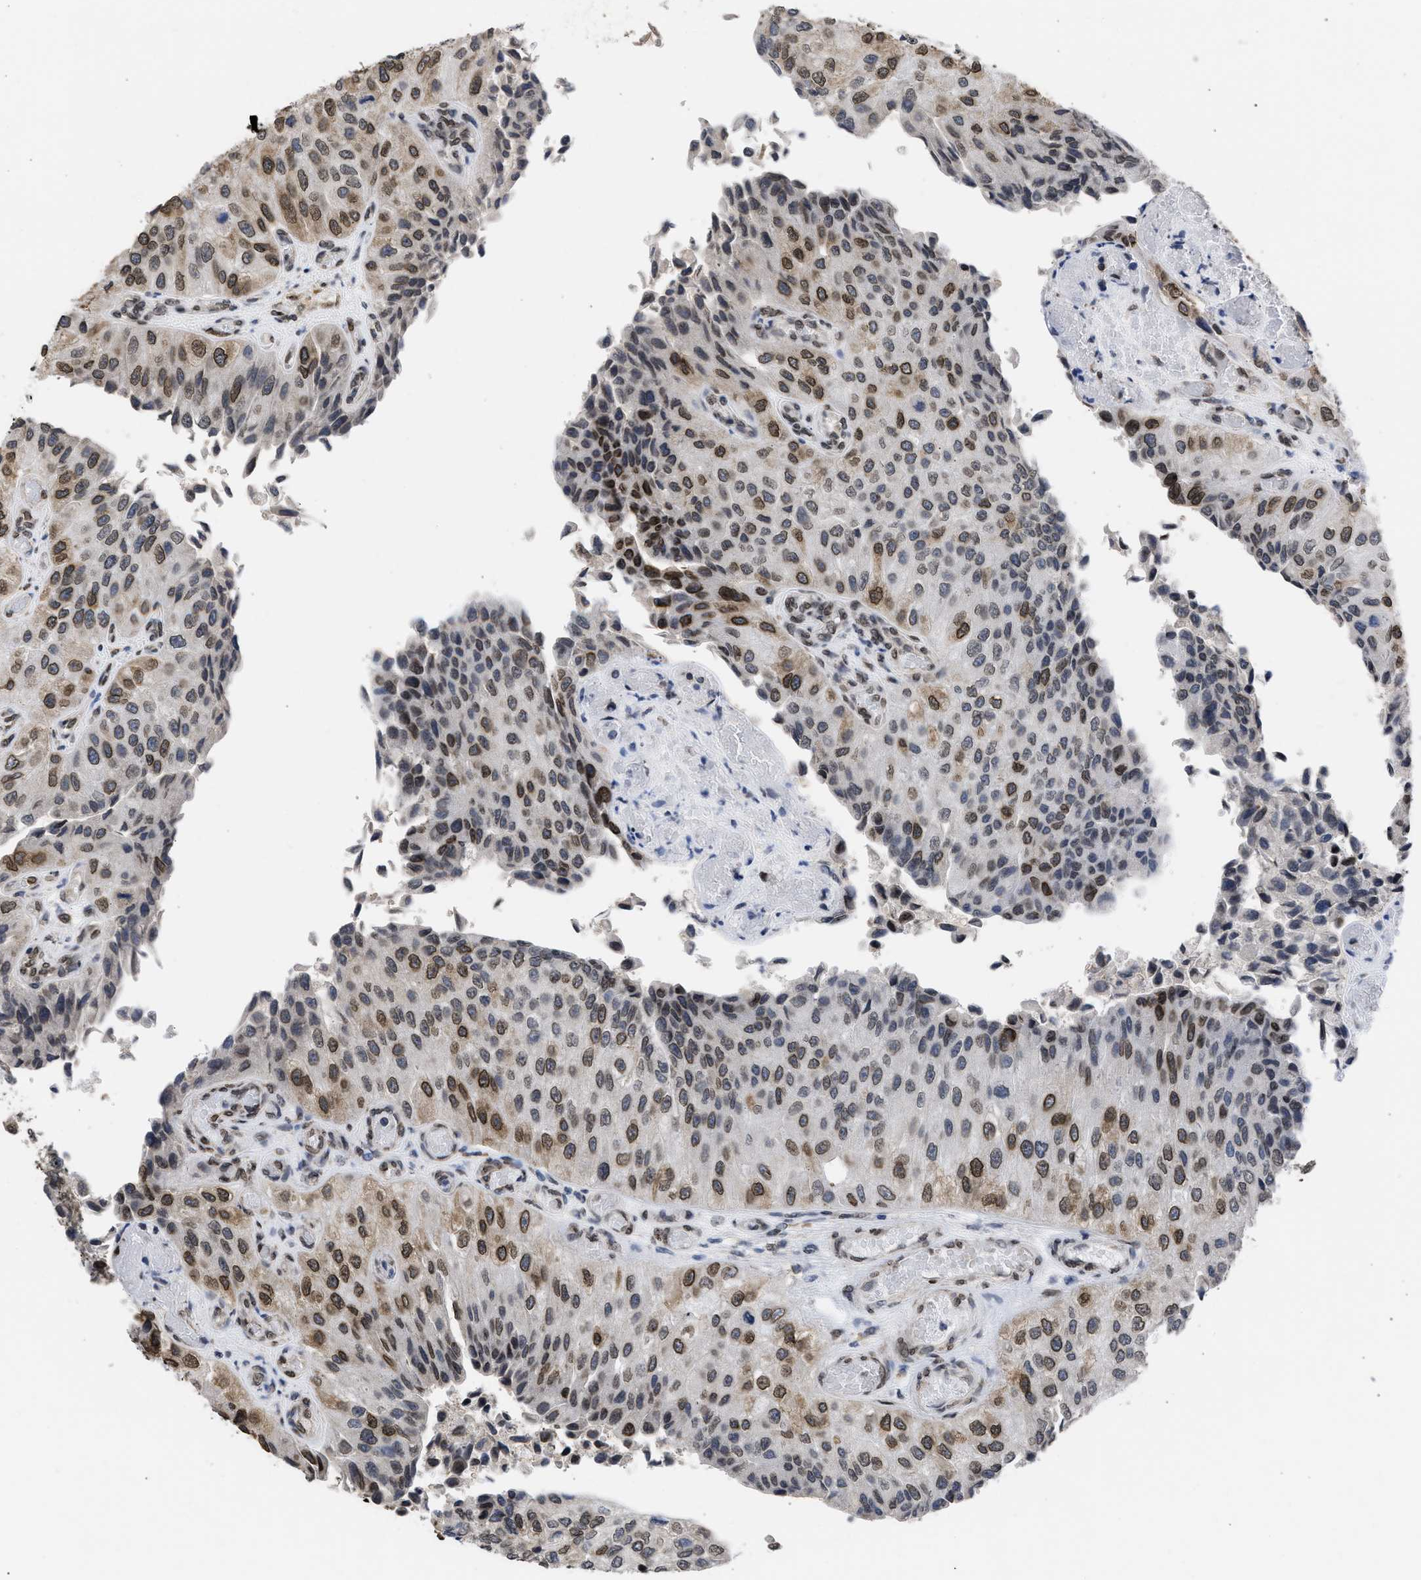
{"staining": {"intensity": "moderate", "quantity": "25%-75%", "location": "cytoplasmic/membranous,nuclear"}, "tissue": "urothelial cancer", "cell_type": "Tumor cells", "image_type": "cancer", "snomed": [{"axis": "morphology", "description": "Urothelial carcinoma, High grade"}, {"axis": "topography", "description": "Kidney"}, {"axis": "topography", "description": "Urinary bladder"}], "caption": "Approximately 25%-75% of tumor cells in human urothelial cancer display moderate cytoplasmic/membranous and nuclear protein staining as visualized by brown immunohistochemical staining.", "gene": "NUP35", "patient": {"sex": "male", "age": 77}}